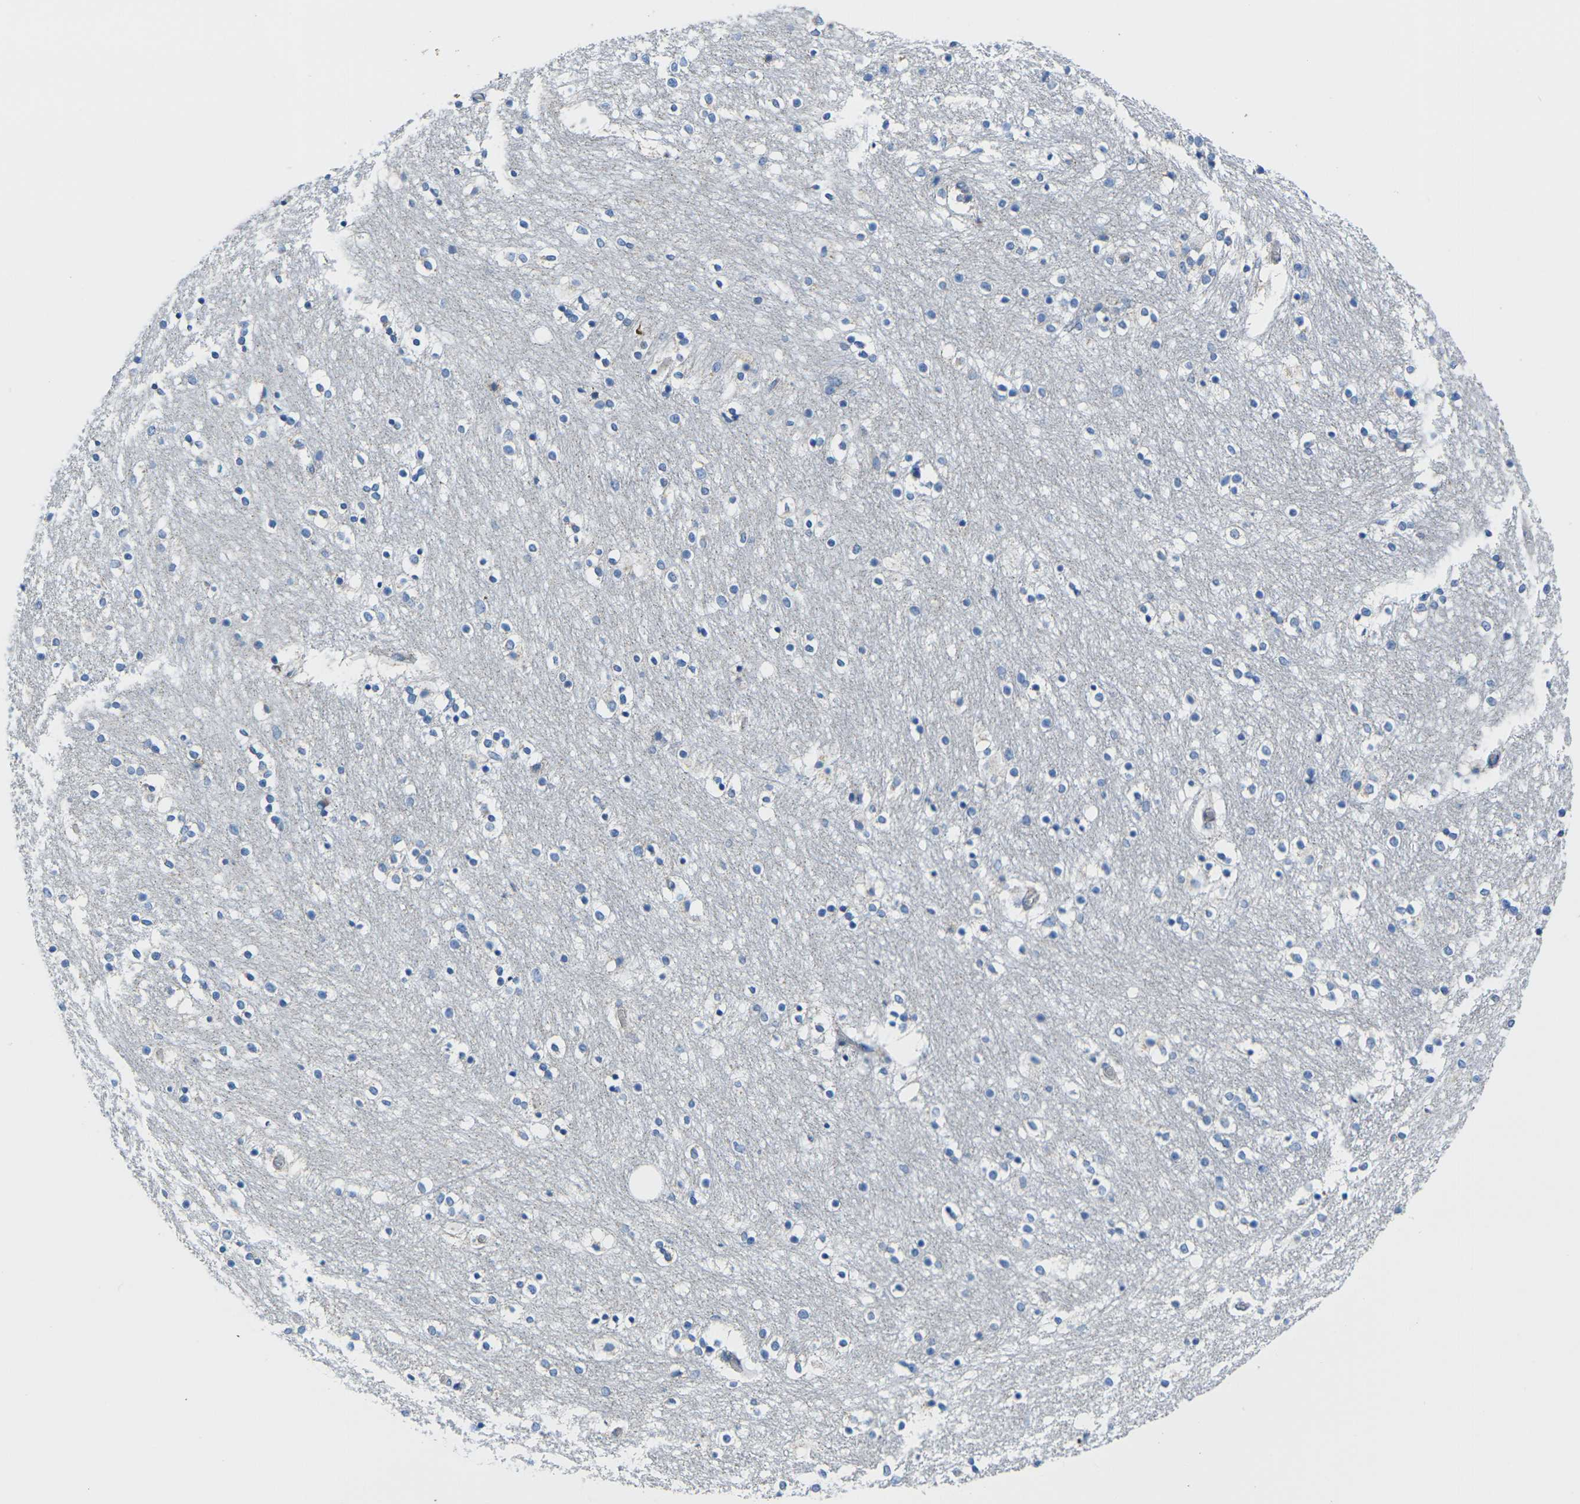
{"staining": {"intensity": "negative", "quantity": "none", "location": "none"}, "tissue": "caudate", "cell_type": "Glial cells", "image_type": "normal", "snomed": [{"axis": "morphology", "description": "Normal tissue, NOS"}, {"axis": "topography", "description": "Lateral ventricle wall"}], "caption": "This is a micrograph of immunohistochemistry (IHC) staining of unremarkable caudate, which shows no staining in glial cells.", "gene": "TMEM204", "patient": {"sex": "female", "age": 54}}